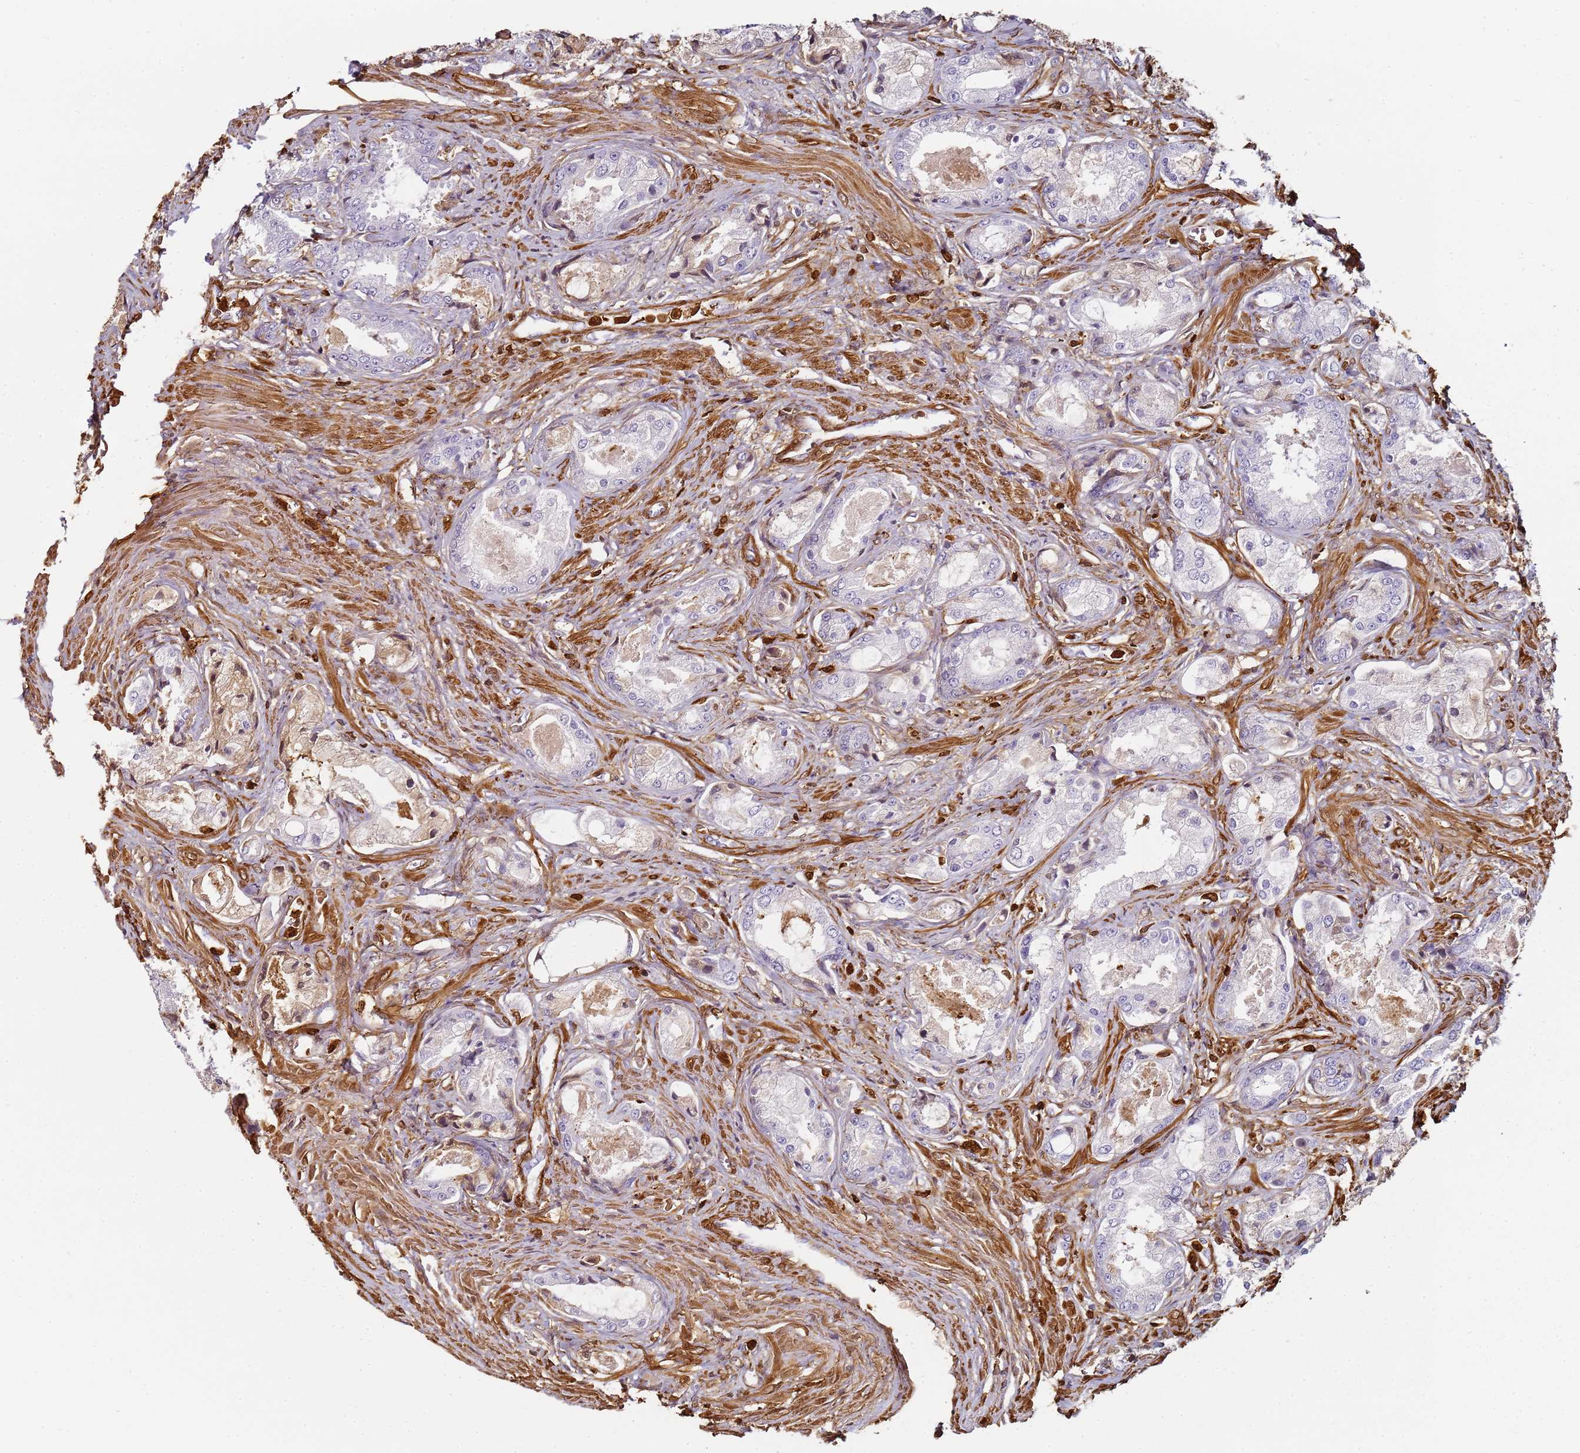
{"staining": {"intensity": "negative", "quantity": "none", "location": "none"}, "tissue": "prostate cancer", "cell_type": "Tumor cells", "image_type": "cancer", "snomed": [{"axis": "morphology", "description": "Adenocarcinoma, Low grade"}, {"axis": "topography", "description": "Prostate"}], "caption": "Immunohistochemistry of human prostate low-grade adenocarcinoma reveals no positivity in tumor cells. (Brightfield microscopy of DAB immunohistochemistry at high magnification).", "gene": "S100A4", "patient": {"sex": "male", "age": 68}}